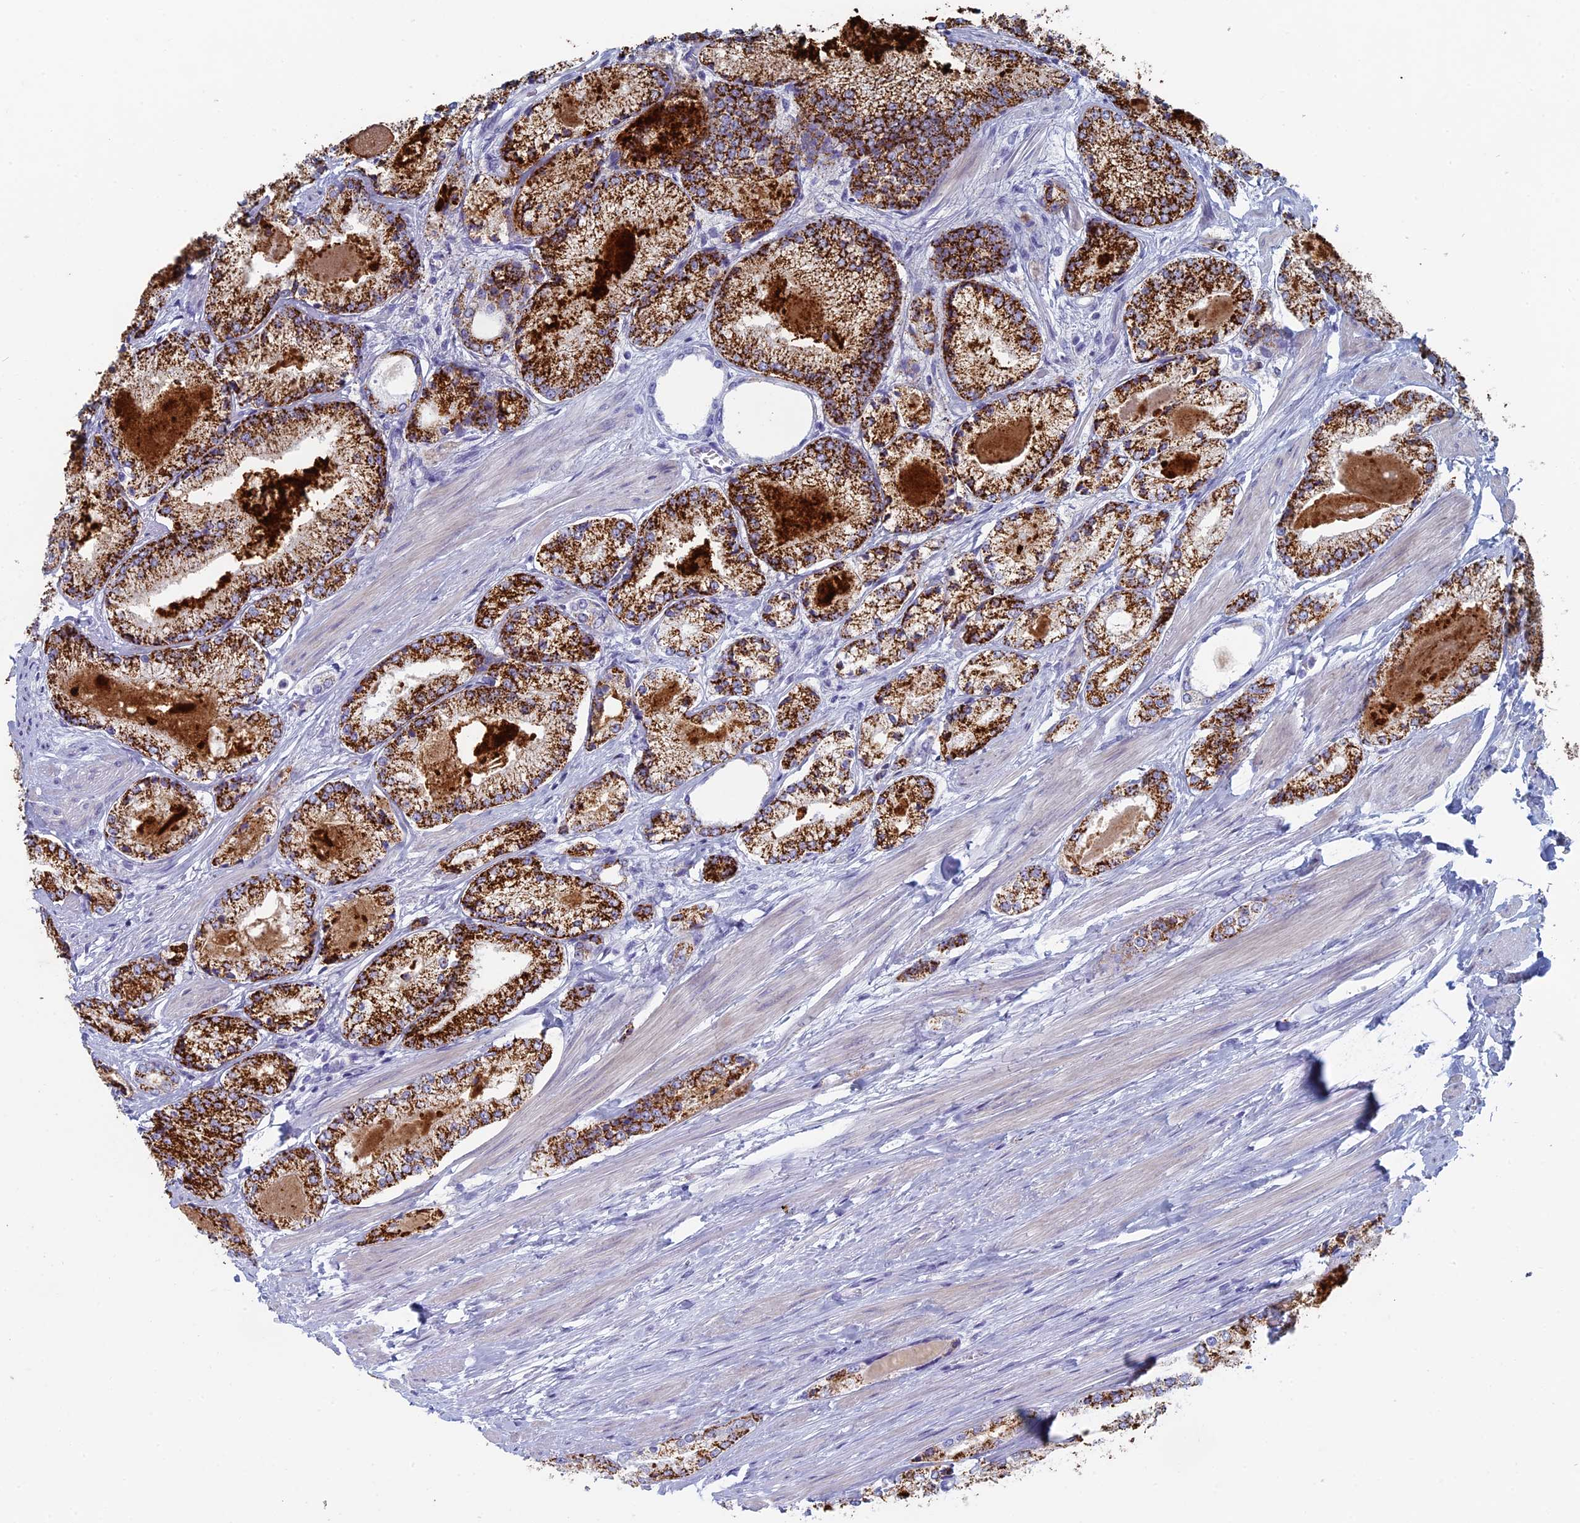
{"staining": {"intensity": "strong", "quantity": ">75%", "location": "cytoplasmic/membranous"}, "tissue": "prostate cancer", "cell_type": "Tumor cells", "image_type": "cancer", "snomed": [{"axis": "morphology", "description": "Adenocarcinoma, Low grade"}, {"axis": "topography", "description": "Prostate"}], "caption": "Immunohistochemistry (IHC) histopathology image of adenocarcinoma (low-grade) (prostate) stained for a protein (brown), which shows high levels of strong cytoplasmic/membranous staining in approximately >75% of tumor cells.", "gene": "ALMS1", "patient": {"sex": "male", "age": 68}}